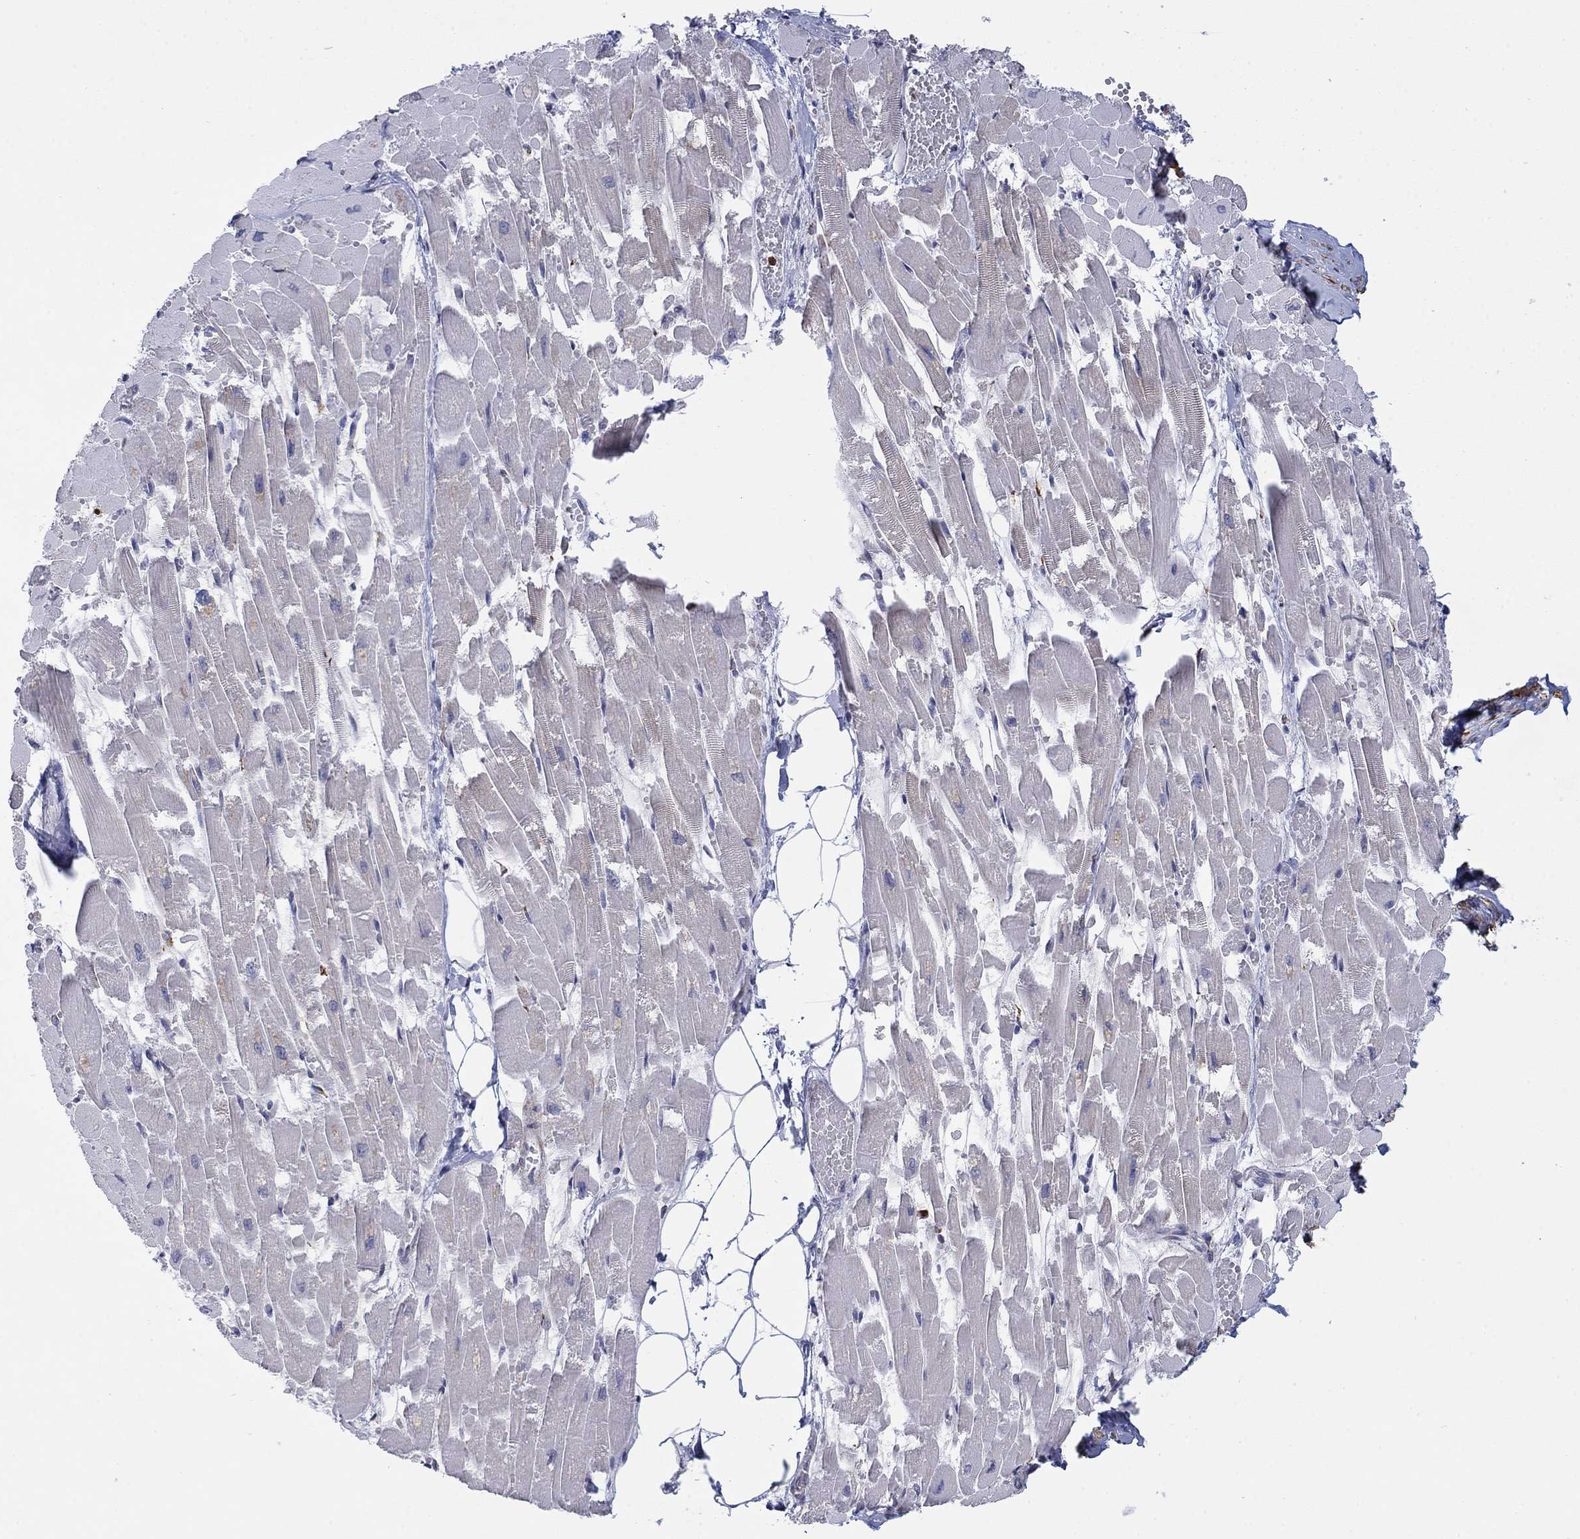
{"staining": {"intensity": "negative", "quantity": "none", "location": "none"}, "tissue": "heart muscle", "cell_type": "Cardiomyocytes", "image_type": "normal", "snomed": [{"axis": "morphology", "description": "Normal tissue, NOS"}, {"axis": "topography", "description": "Heart"}], "caption": "DAB immunohistochemical staining of benign heart muscle shows no significant staining in cardiomyocytes.", "gene": "MTRFR", "patient": {"sex": "female", "age": 52}}